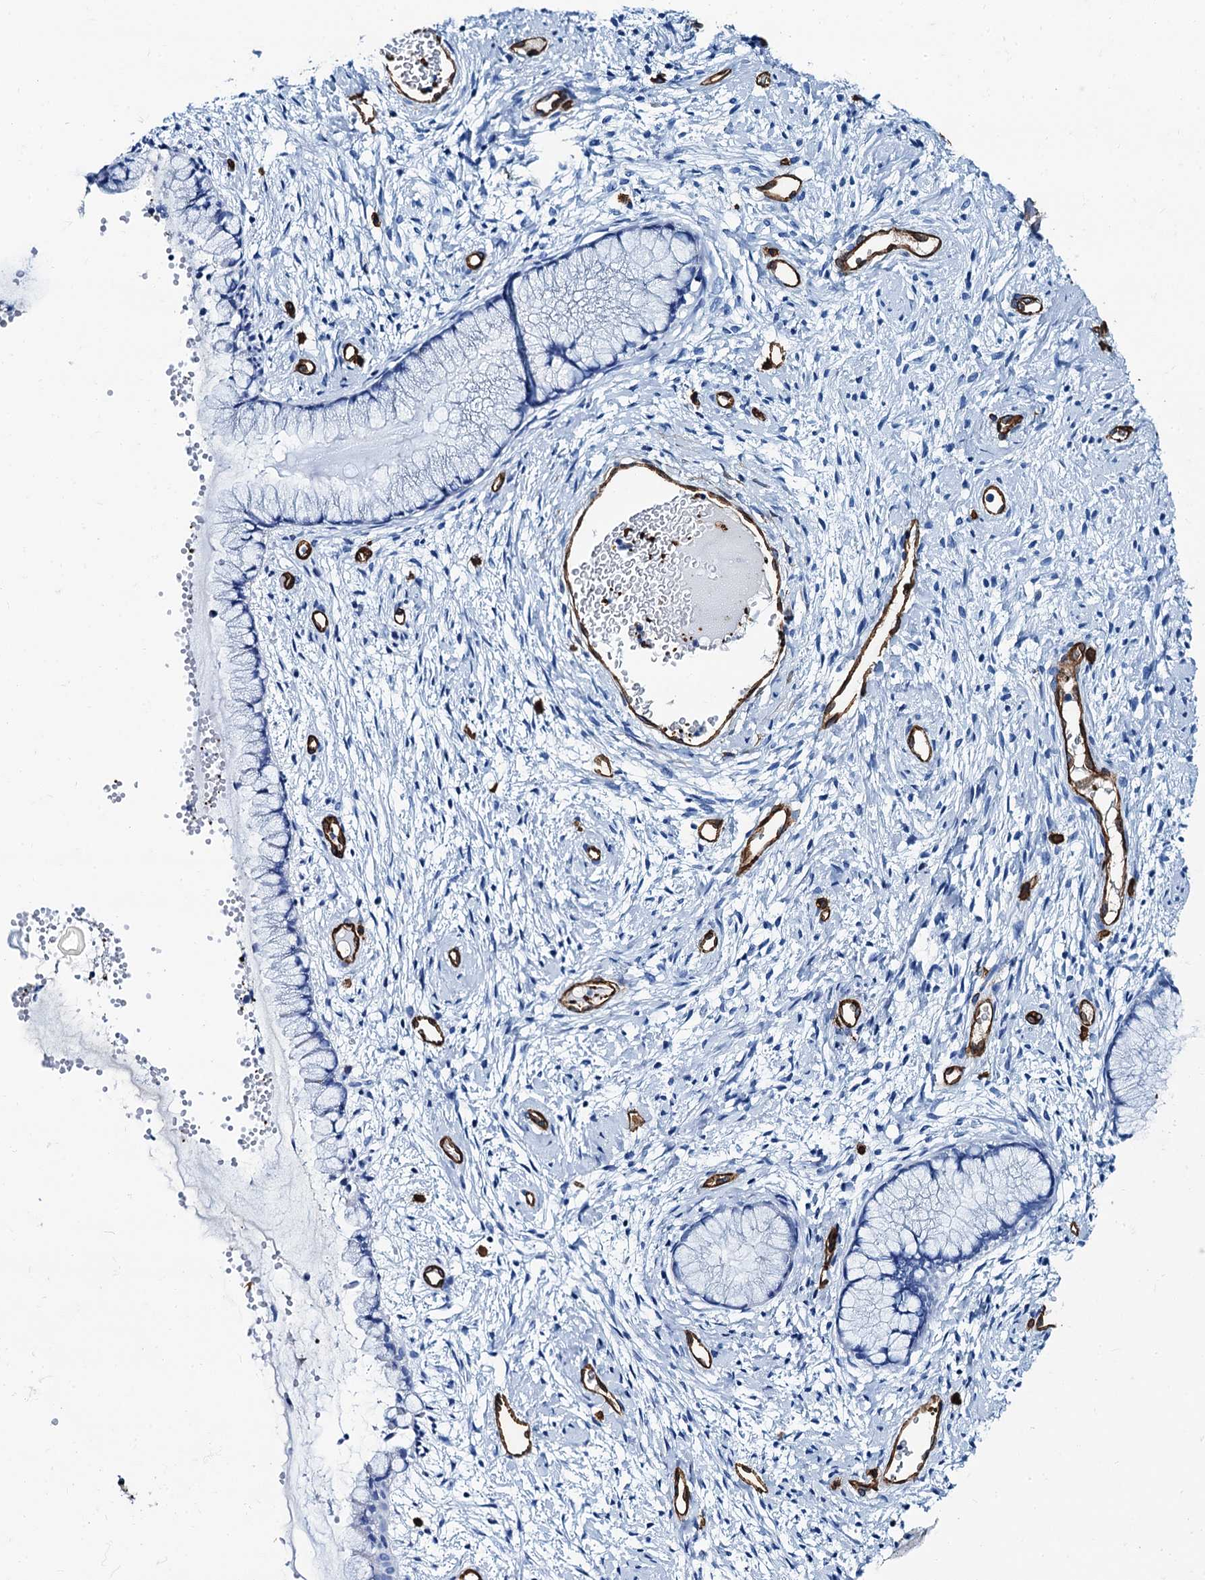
{"staining": {"intensity": "negative", "quantity": "none", "location": "none"}, "tissue": "cervix", "cell_type": "Glandular cells", "image_type": "normal", "snomed": [{"axis": "morphology", "description": "Normal tissue, NOS"}, {"axis": "topography", "description": "Cervix"}], "caption": "Immunohistochemistry of unremarkable cervix displays no positivity in glandular cells.", "gene": "CAVIN2", "patient": {"sex": "female", "age": 42}}